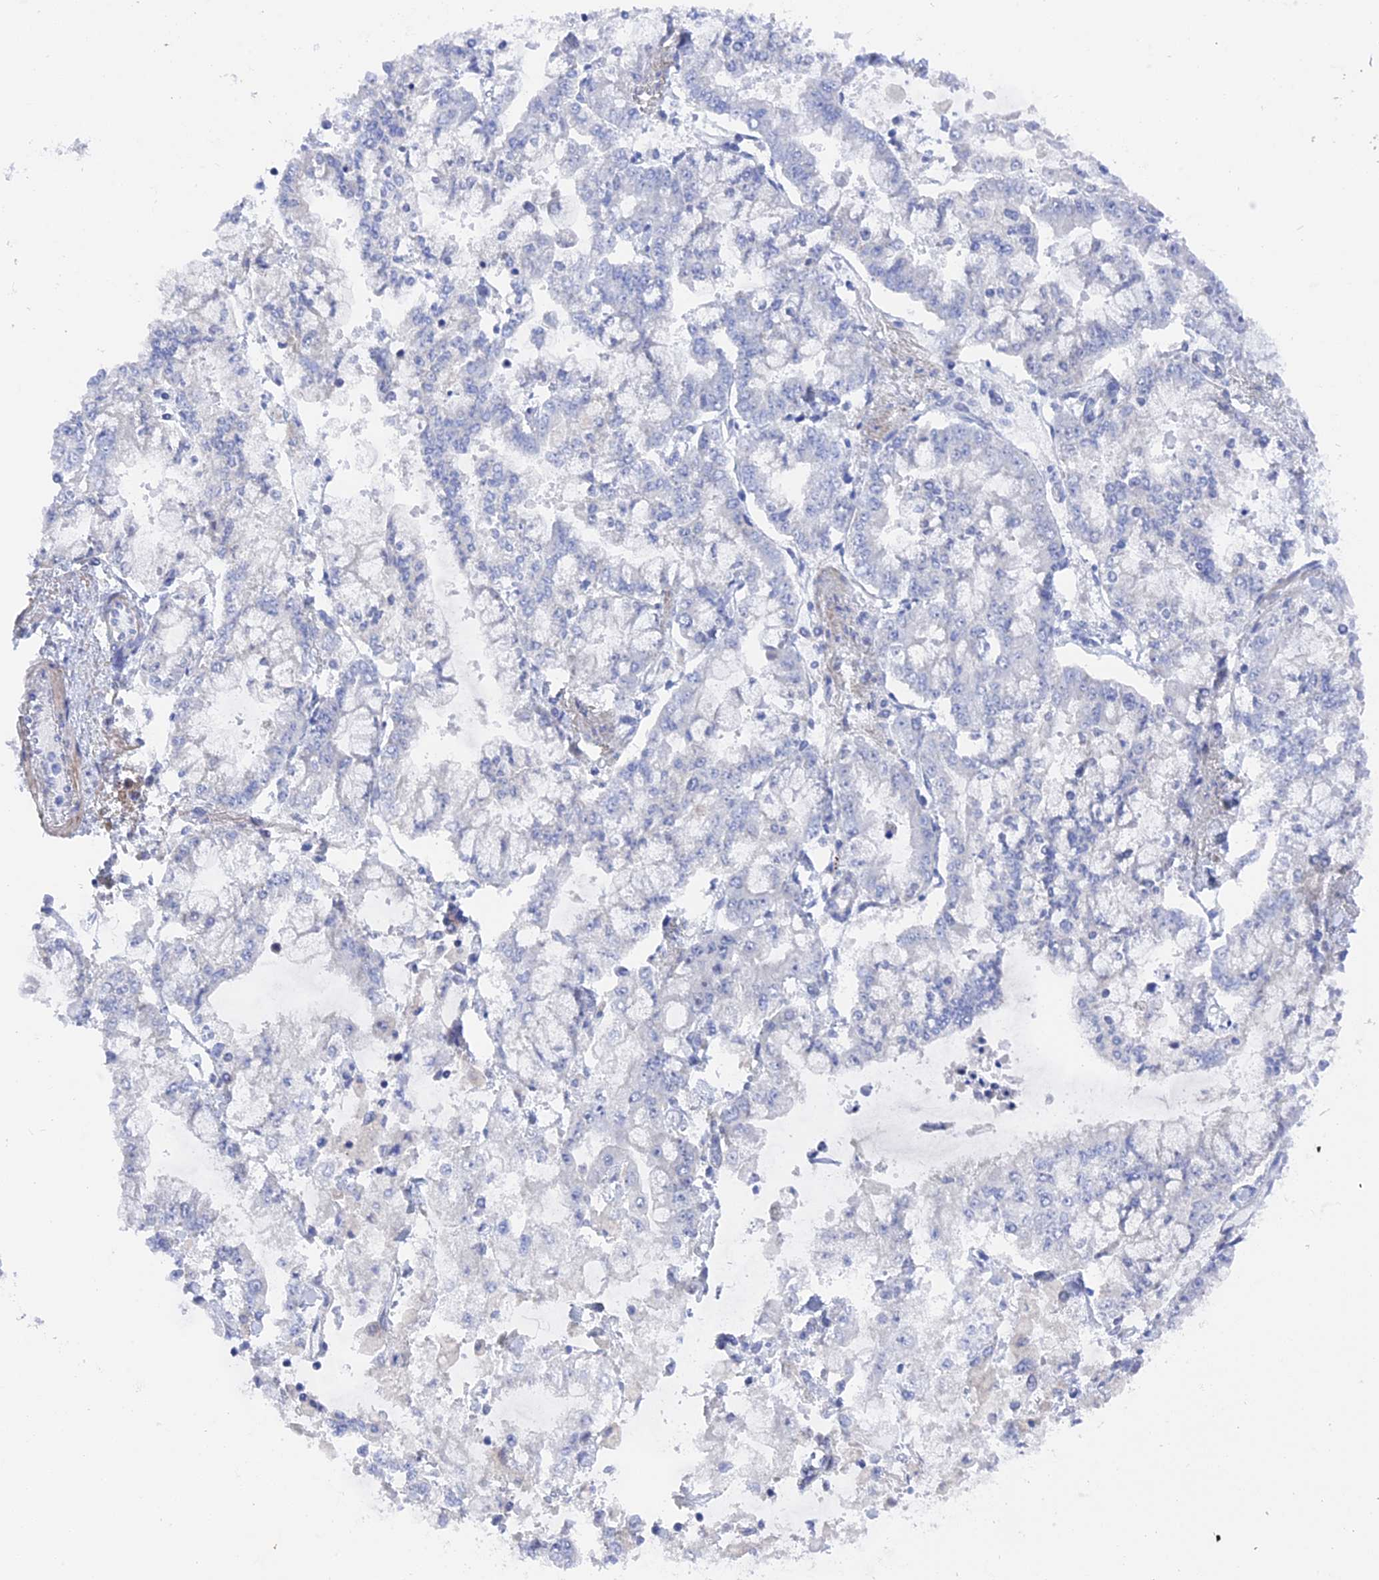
{"staining": {"intensity": "negative", "quantity": "none", "location": "none"}, "tissue": "stomach cancer", "cell_type": "Tumor cells", "image_type": "cancer", "snomed": [{"axis": "morphology", "description": "Normal tissue, NOS"}, {"axis": "morphology", "description": "Adenocarcinoma, NOS"}, {"axis": "topography", "description": "Stomach, upper"}, {"axis": "topography", "description": "Stomach"}], "caption": "The micrograph displays no significant staining in tumor cells of stomach adenocarcinoma.", "gene": "BRD2", "patient": {"sex": "male", "age": 76}}